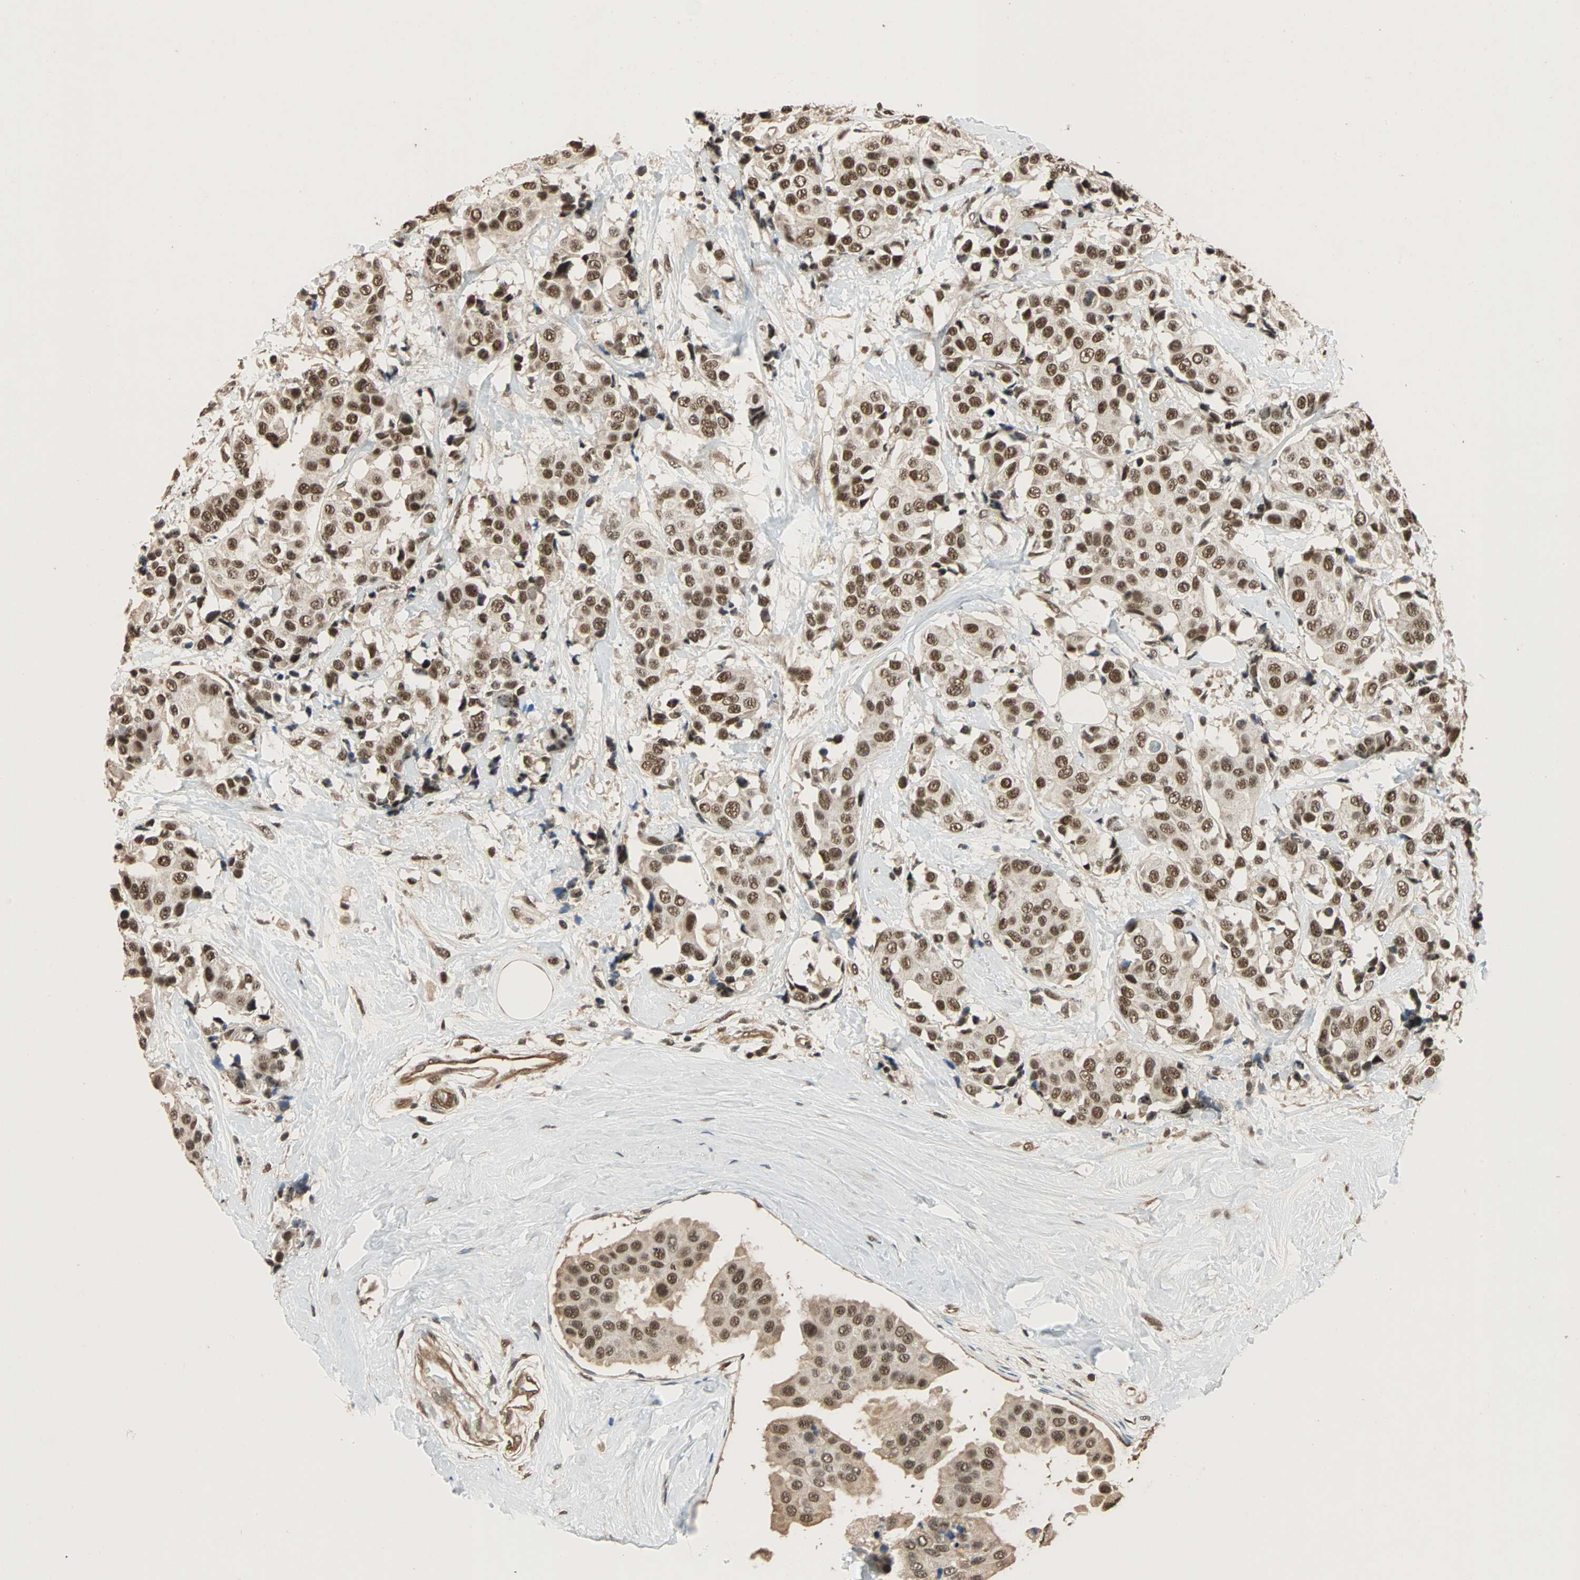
{"staining": {"intensity": "moderate", "quantity": ">75%", "location": "nuclear"}, "tissue": "breast cancer", "cell_type": "Tumor cells", "image_type": "cancer", "snomed": [{"axis": "morphology", "description": "Normal tissue, NOS"}, {"axis": "morphology", "description": "Duct carcinoma"}, {"axis": "topography", "description": "Breast"}], "caption": "Human infiltrating ductal carcinoma (breast) stained with a protein marker reveals moderate staining in tumor cells.", "gene": "CDC5L", "patient": {"sex": "female", "age": 39}}